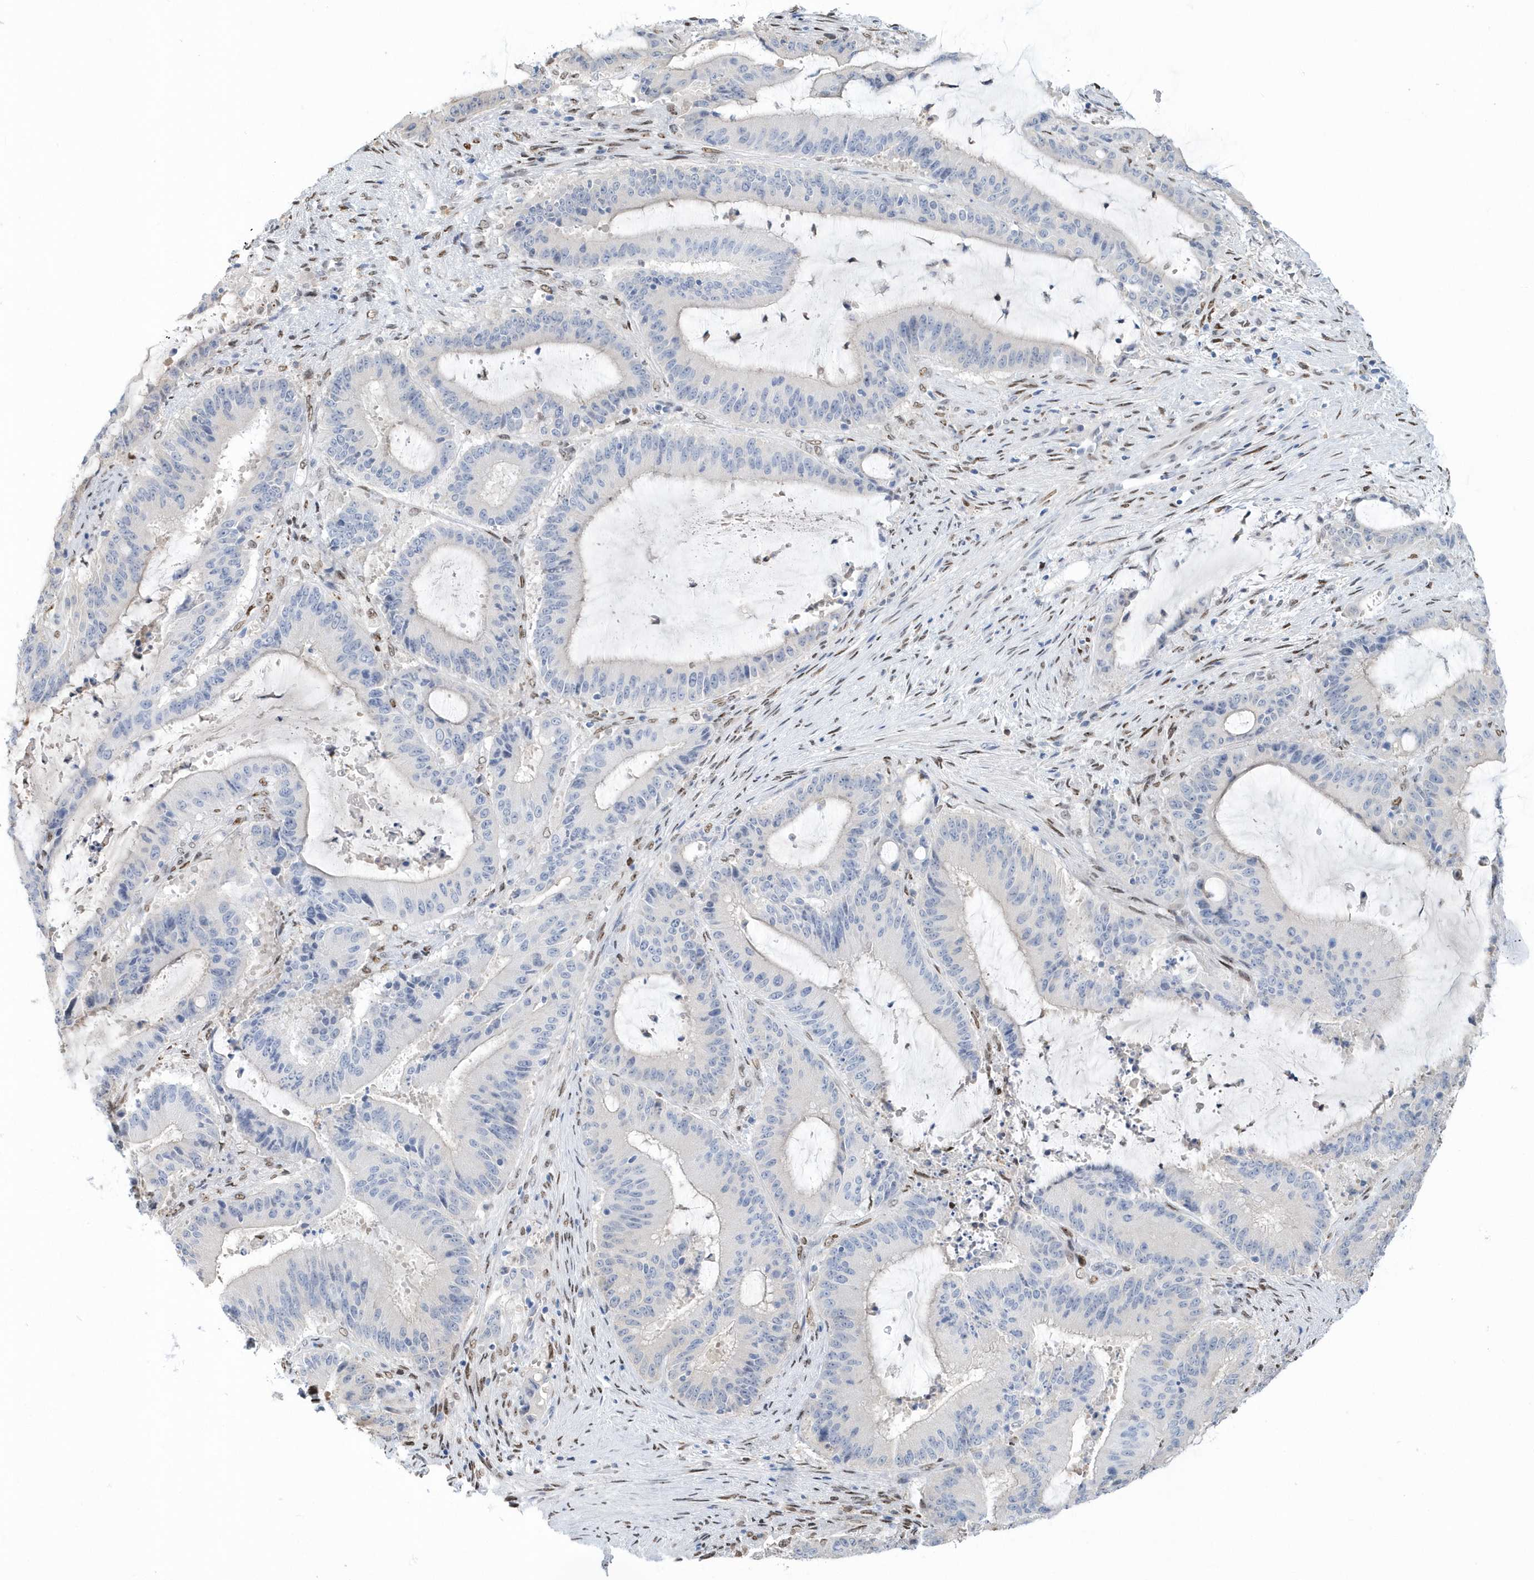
{"staining": {"intensity": "negative", "quantity": "none", "location": "none"}, "tissue": "liver cancer", "cell_type": "Tumor cells", "image_type": "cancer", "snomed": [{"axis": "morphology", "description": "Normal tissue, NOS"}, {"axis": "morphology", "description": "Cholangiocarcinoma"}, {"axis": "topography", "description": "Liver"}, {"axis": "topography", "description": "Peripheral nerve tissue"}], "caption": "A high-resolution histopathology image shows immunohistochemistry staining of cholangiocarcinoma (liver), which demonstrates no significant expression in tumor cells.", "gene": "MACROH2A2", "patient": {"sex": "female", "age": 73}}